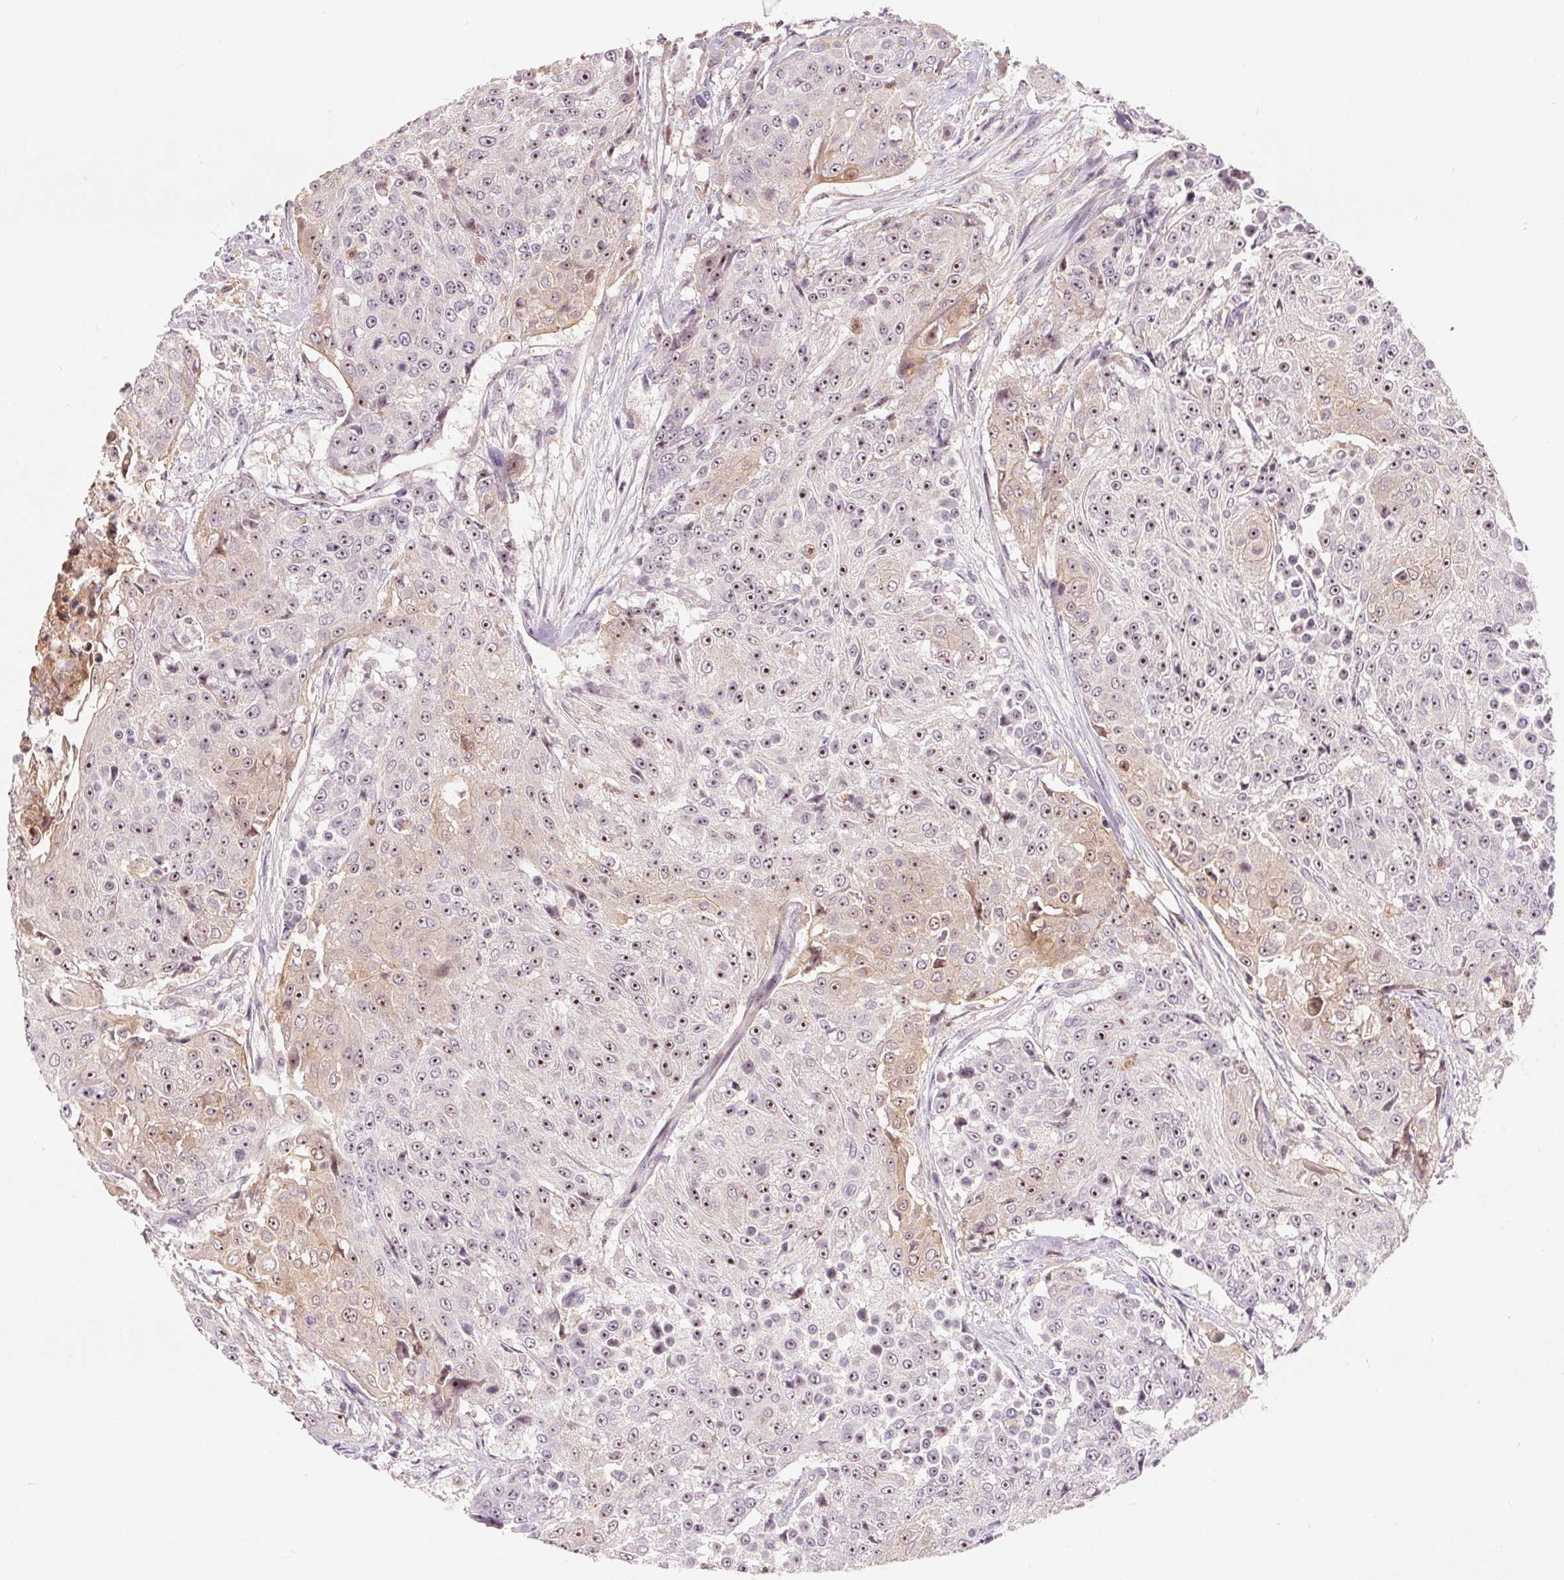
{"staining": {"intensity": "moderate", "quantity": ">75%", "location": "nuclear"}, "tissue": "urothelial cancer", "cell_type": "Tumor cells", "image_type": "cancer", "snomed": [{"axis": "morphology", "description": "Urothelial carcinoma, High grade"}, {"axis": "topography", "description": "Urinary bladder"}], "caption": "Tumor cells reveal moderate nuclear positivity in approximately >75% of cells in urothelial carcinoma (high-grade).", "gene": "RANBP3L", "patient": {"sex": "female", "age": 63}}